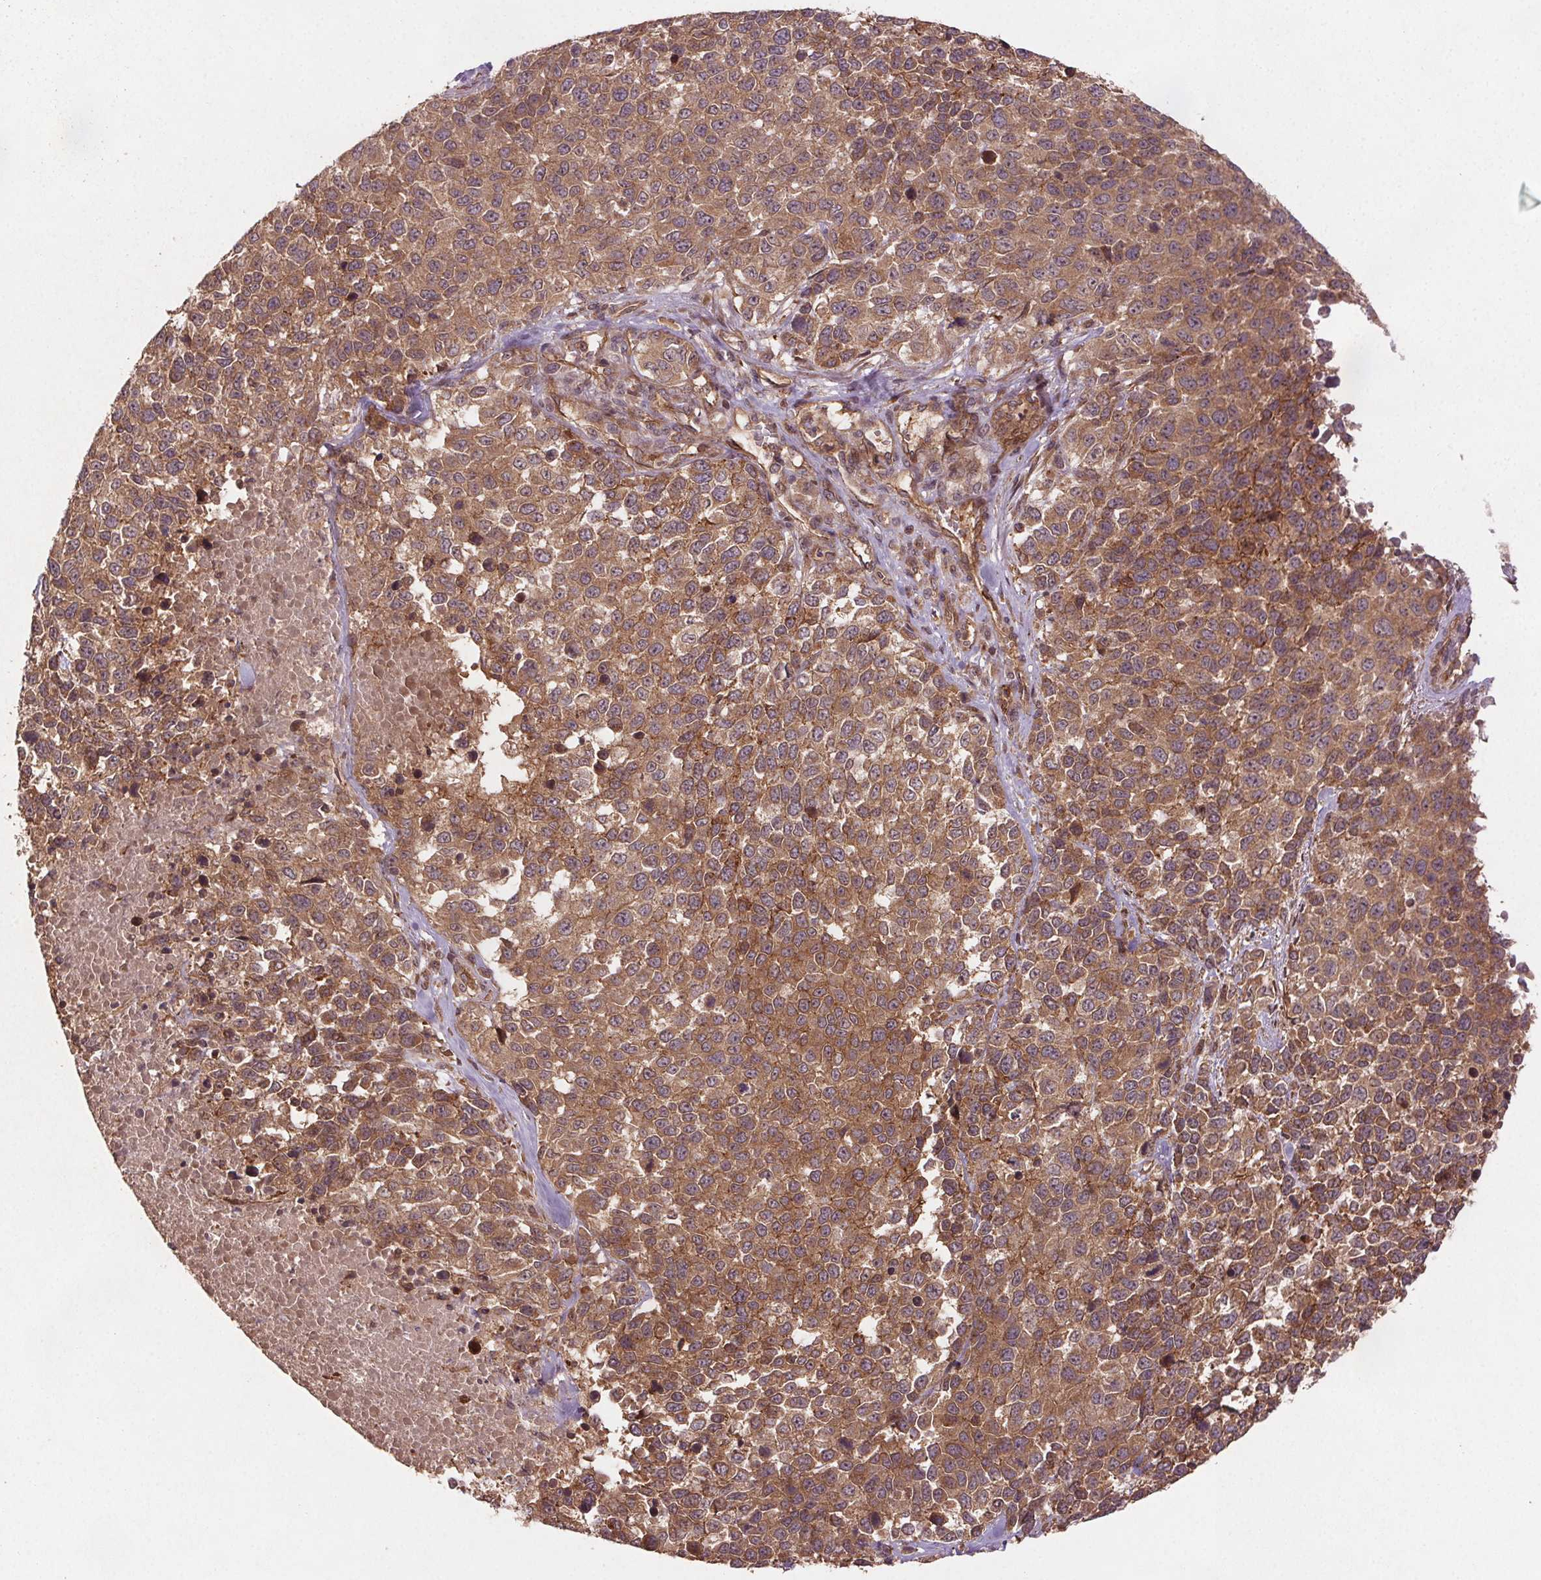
{"staining": {"intensity": "moderate", "quantity": ">75%", "location": "cytoplasmic/membranous"}, "tissue": "melanoma", "cell_type": "Tumor cells", "image_type": "cancer", "snomed": [{"axis": "morphology", "description": "Malignant melanoma, Metastatic site"}, {"axis": "topography", "description": "Skin"}], "caption": "Melanoma stained with a protein marker reveals moderate staining in tumor cells.", "gene": "SEC14L2", "patient": {"sex": "male", "age": 84}}